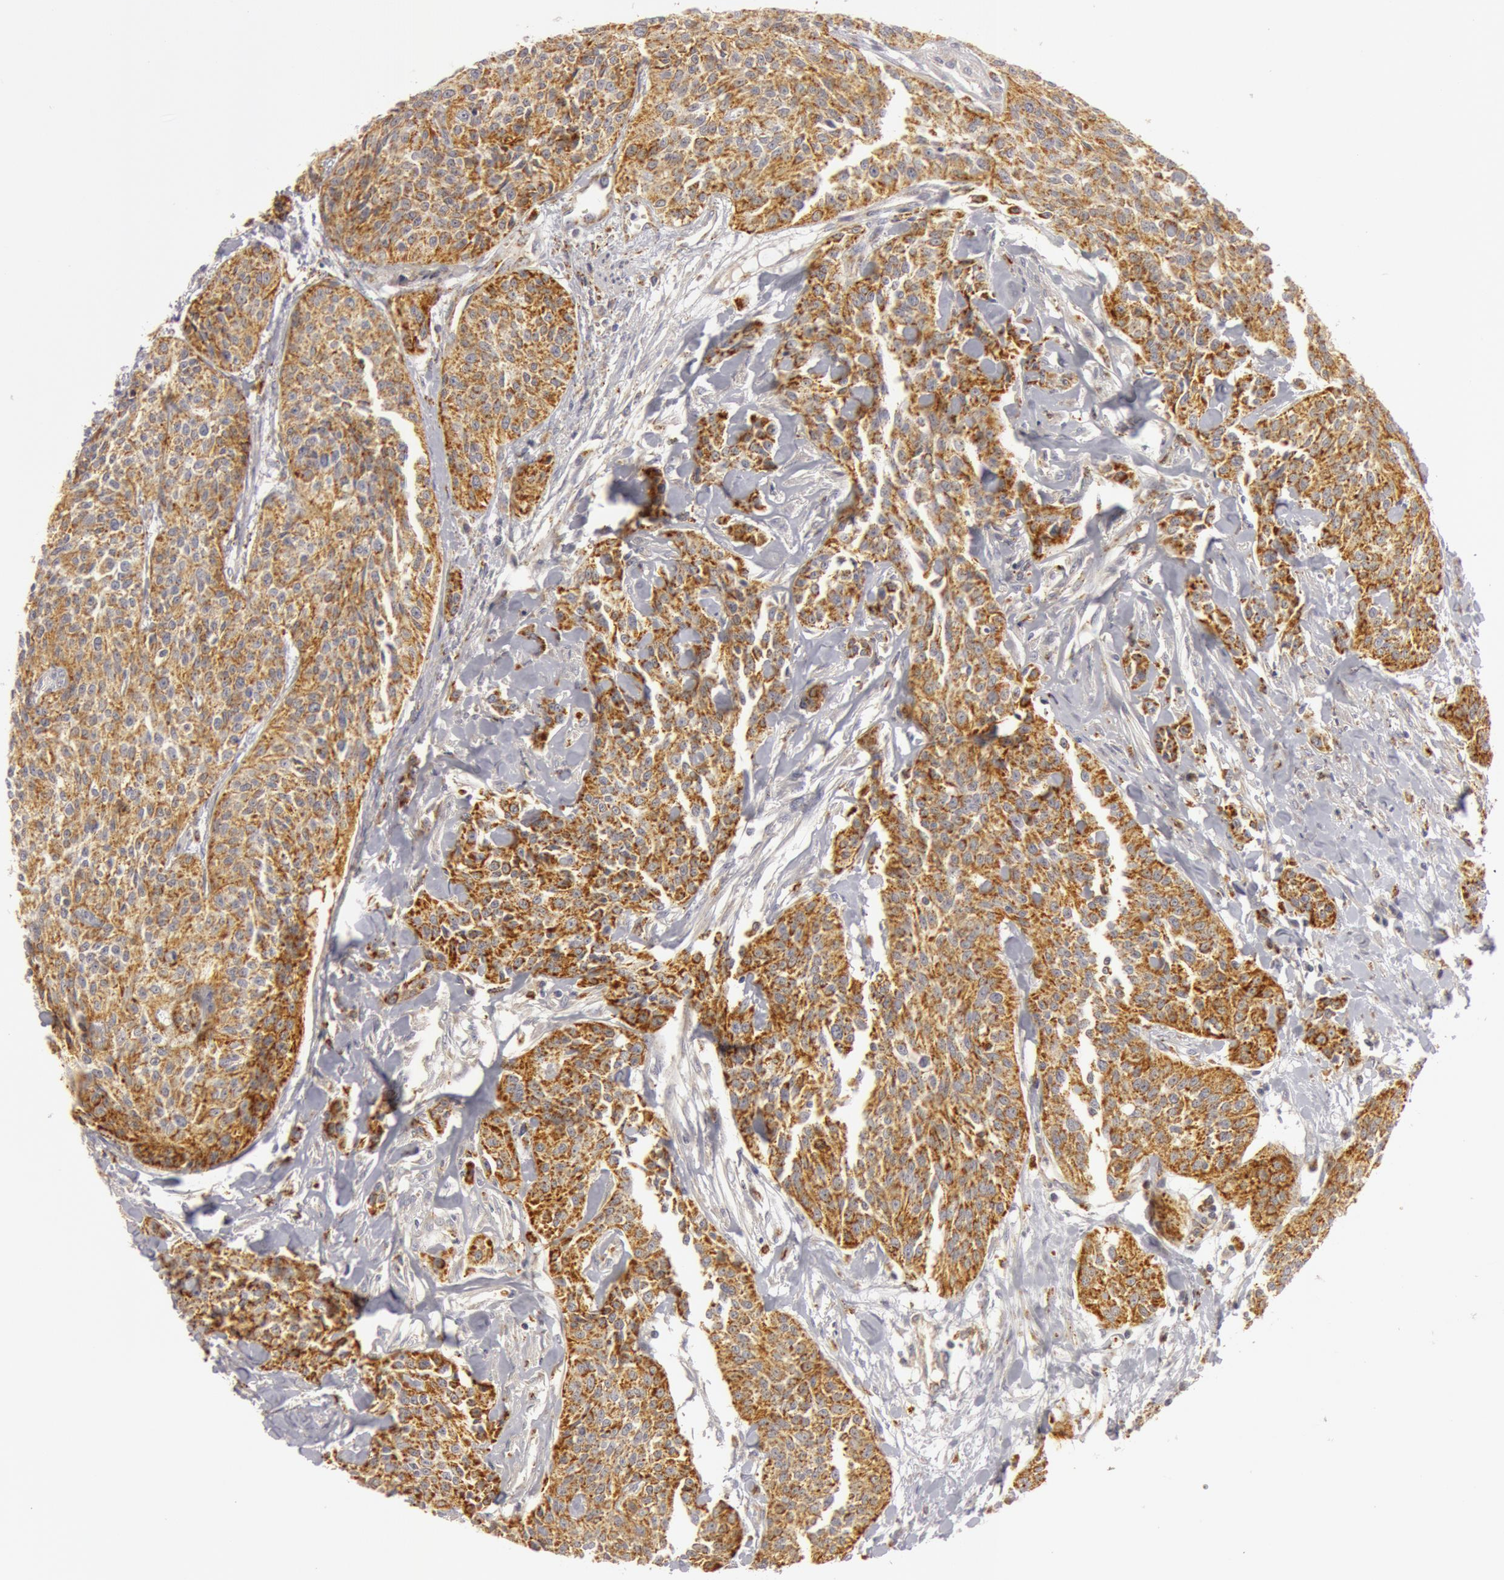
{"staining": {"intensity": "strong", "quantity": ">75%", "location": "cytoplasmic/membranous"}, "tissue": "urothelial cancer", "cell_type": "Tumor cells", "image_type": "cancer", "snomed": [{"axis": "morphology", "description": "Urothelial carcinoma, High grade"}, {"axis": "topography", "description": "Urinary bladder"}], "caption": "This is a micrograph of immunohistochemistry (IHC) staining of urothelial cancer, which shows strong expression in the cytoplasmic/membranous of tumor cells.", "gene": "C7", "patient": {"sex": "male", "age": 56}}